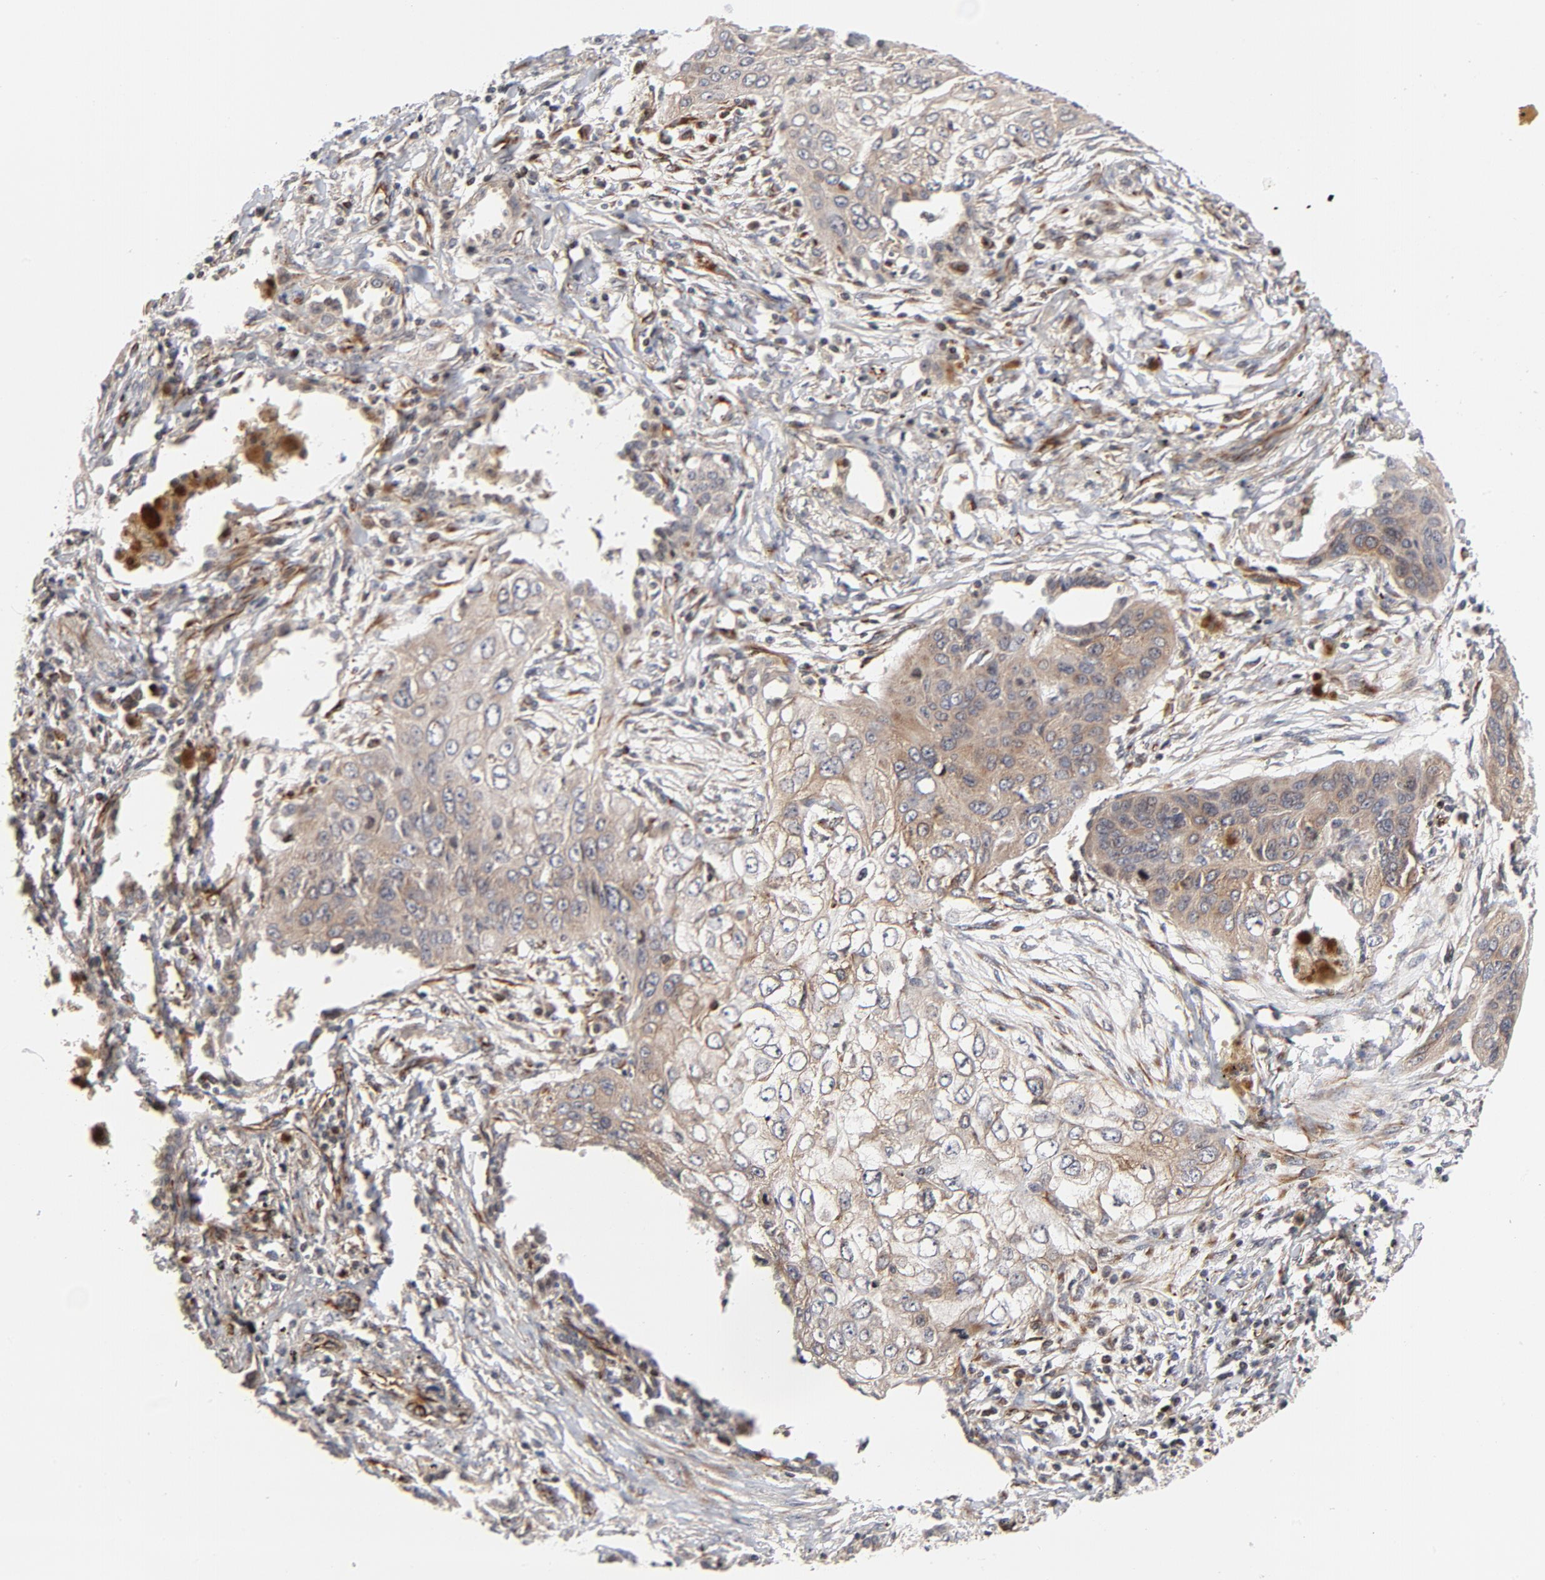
{"staining": {"intensity": "weak", "quantity": ">75%", "location": "cytoplasmic/membranous"}, "tissue": "lung cancer", "cell_type": "Tumor cells", "image_type": "cancer", "snomed": [{"axis": "morphology", "description": "Squamous cell carcinoma, NOS"}, {"axis": "topography", "description": "Lung"}], "caption": "Protein expression by immunohistochemistry (IHC) shows weak cytoplasmic/membranous expression in approximately >75% of tumor cells in lung cancer. (DAB (3,3'-diaminobenzidine) = brown stain, brightfield microscopy at high magnification).", "gene": "DNAAF2", "patient": {"sex": "male", "age": 71}}